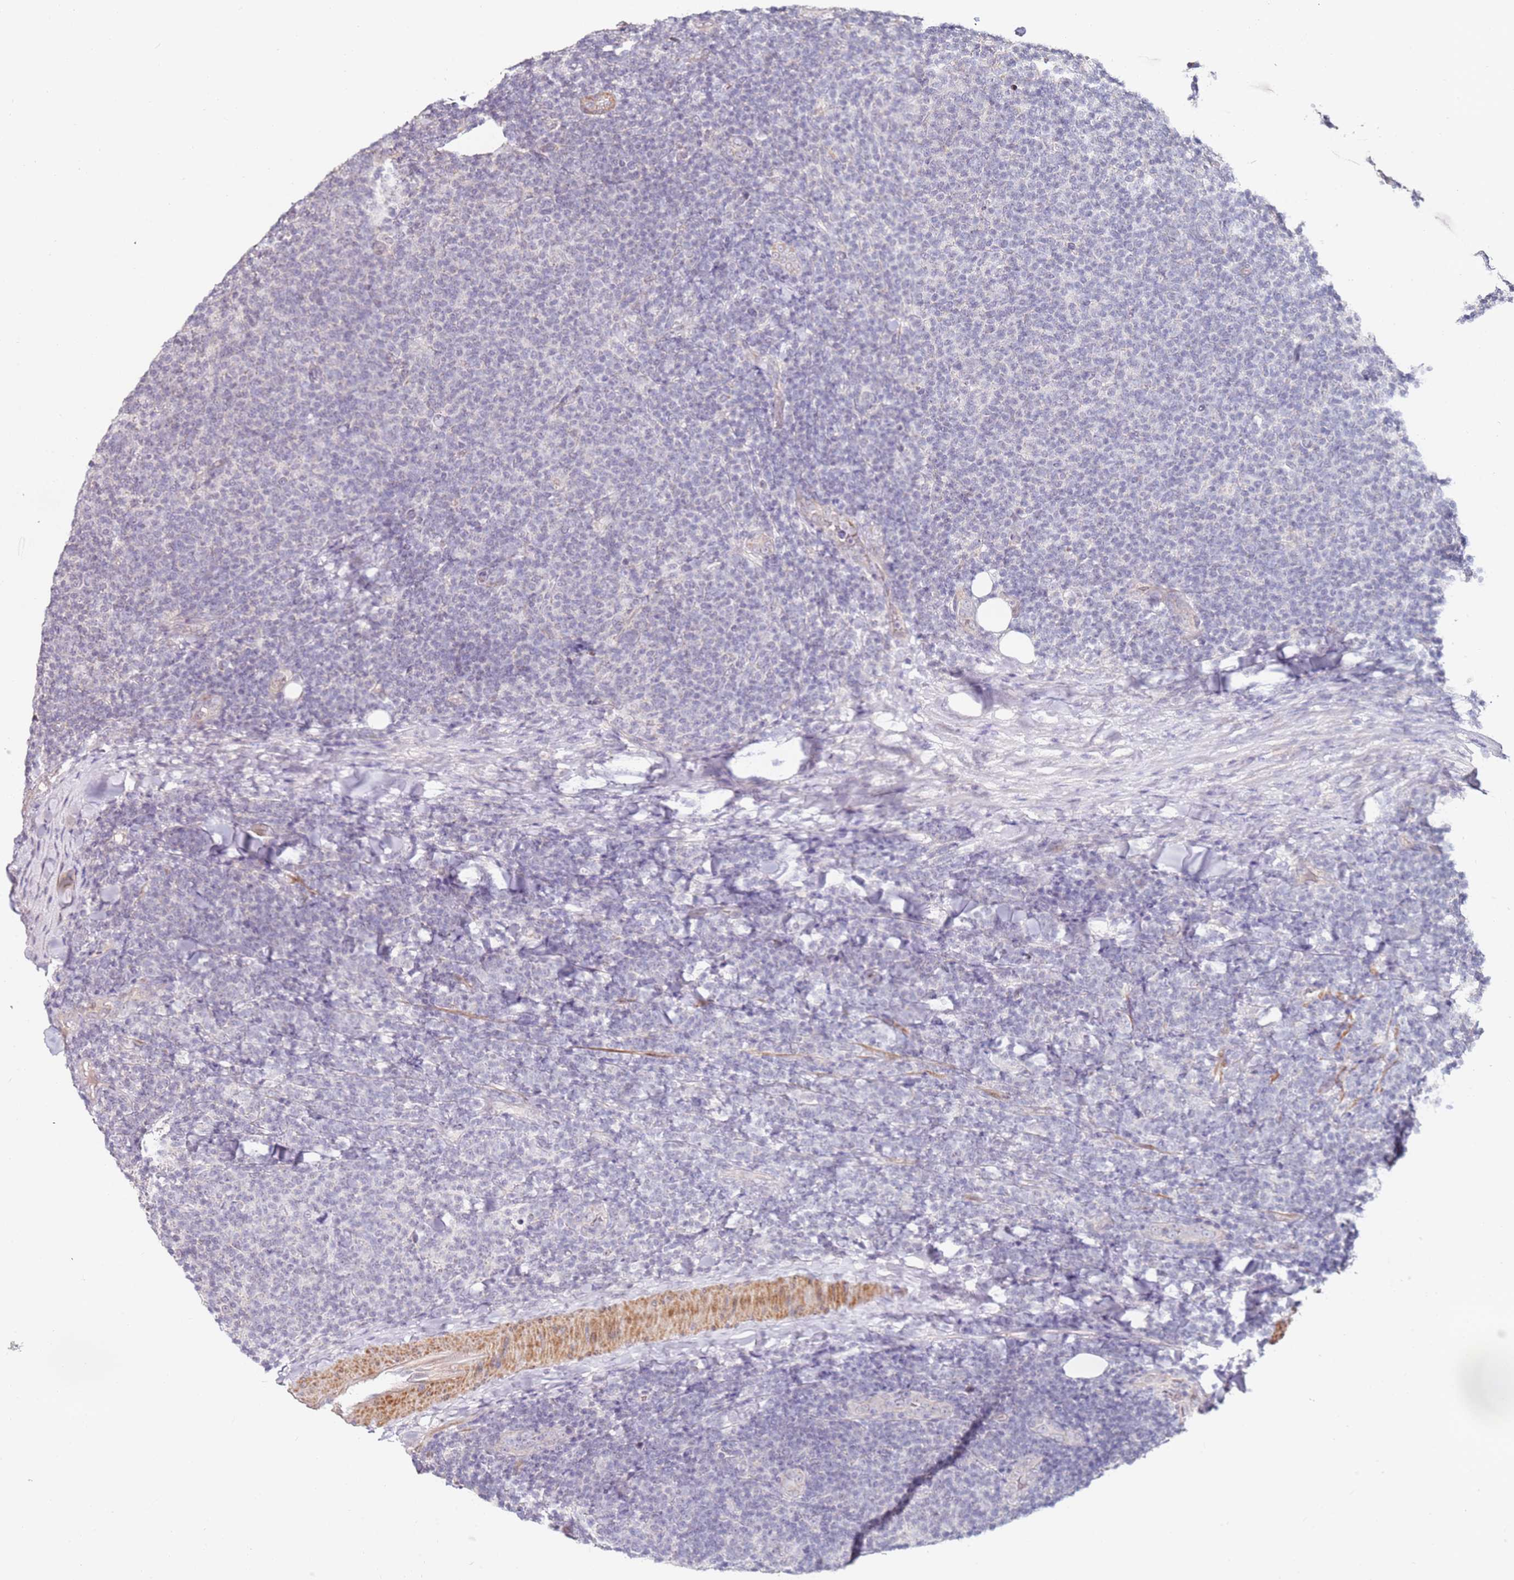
{"staining": {"intensity": "negative", "quantity": "none", "location": "none"}, "tissue": "lymphoma", "cell_type": "Tumor cells", "image_type": "cancer", "snomed": [{"axis": "morphology", "description": "Malignant lymphoma, non-Hodgkin's type, Low grade"}, {"axis": "topography", "description": "Lymph node"}], "caption": "Human lymphoma stained for a protein using immunohistochemistry (IHC) demonstrates no positivity in tumor cells.", "gene": "RARS2", "patient": {"sex": "male", "age": 66}}